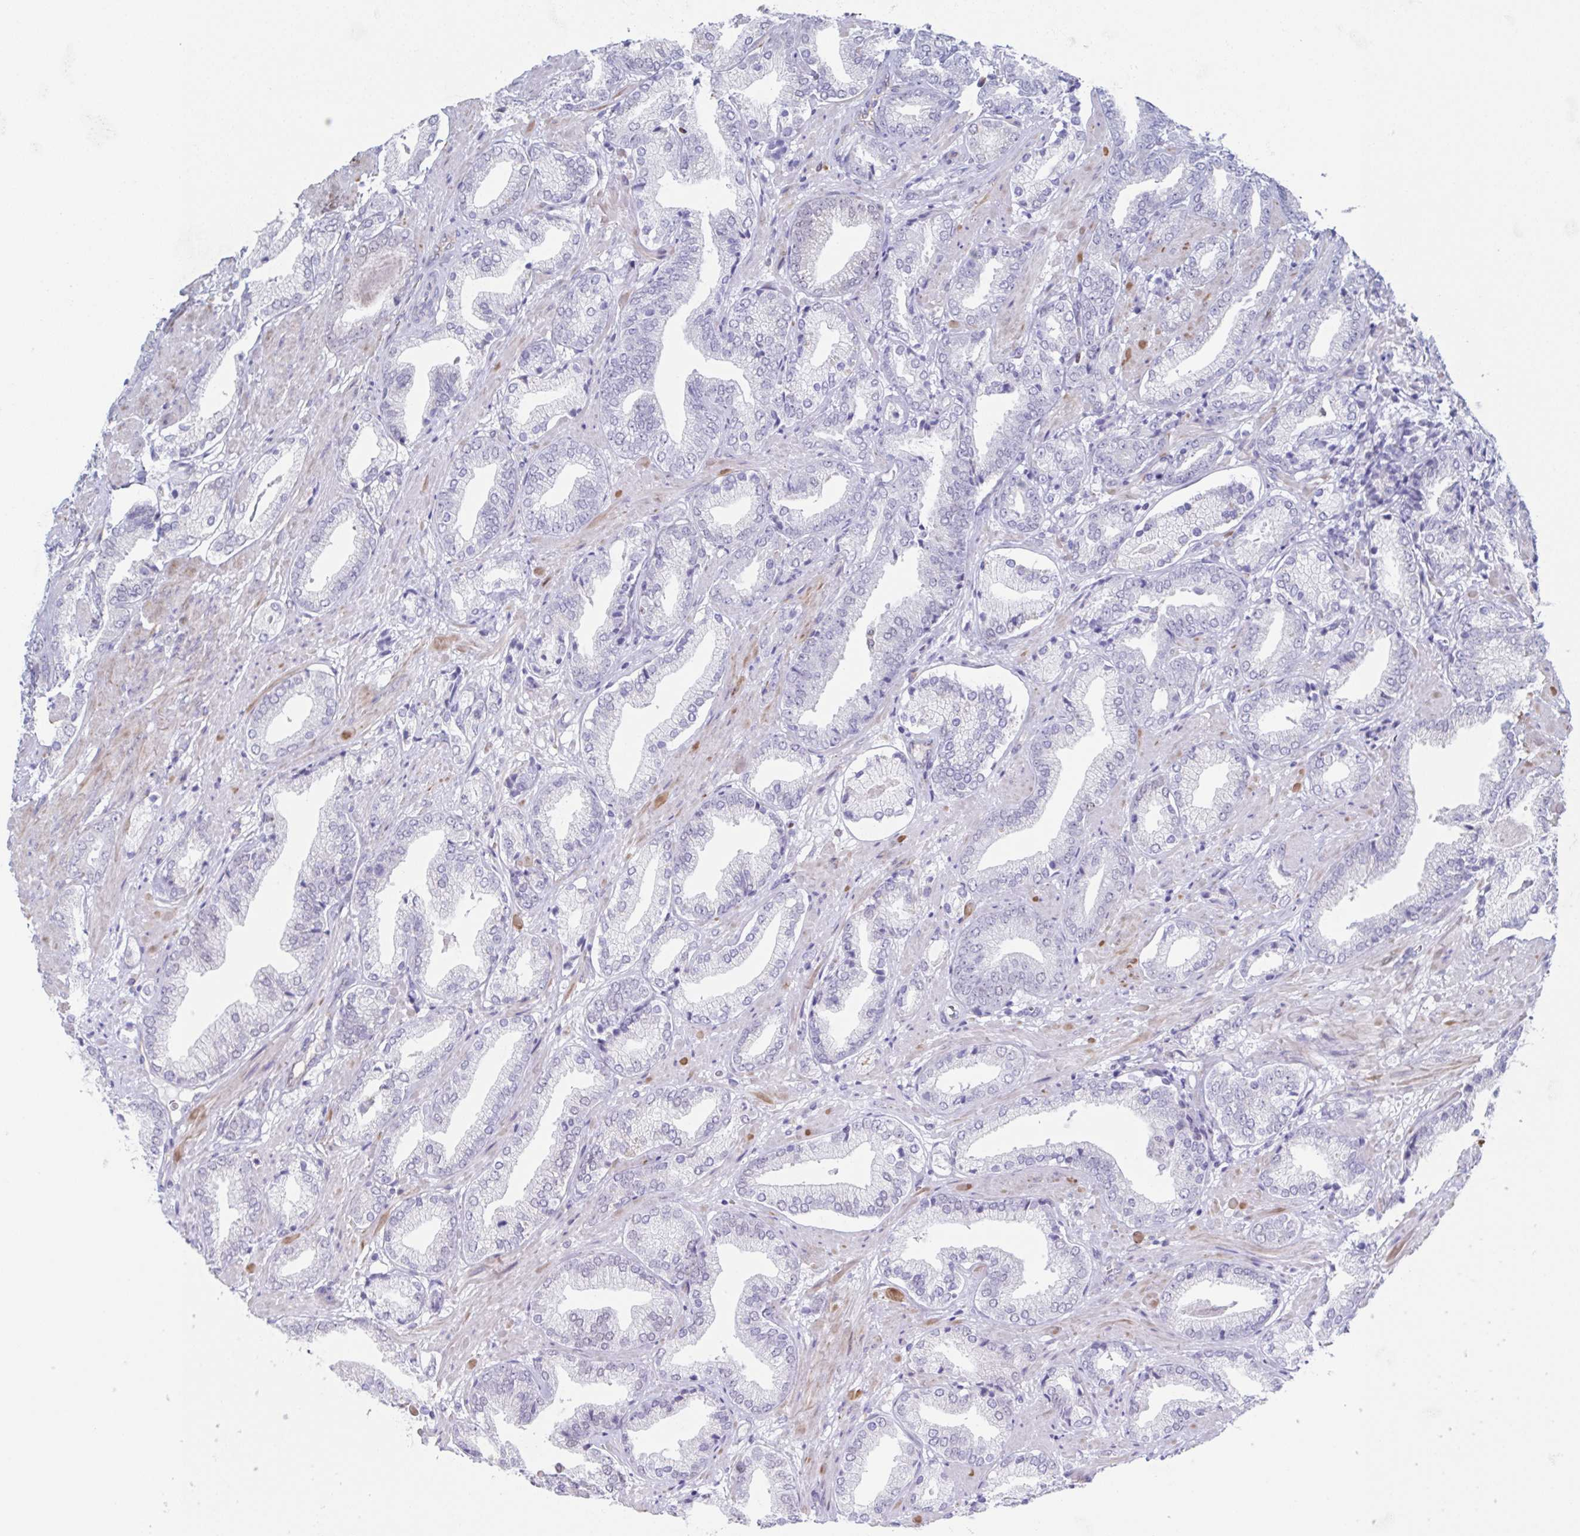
{"staining": {"intensity": "negative", "quantity": "none", "location": "none"}, "tissue": "prostate cancer", "cell_type": "Tumor cells", "image_type": "cancer", "snomed": [{"axis": "morphology", "description": "Adenocarcinoma, High grade"}, {"axis": "topography", "description": "Prostate"}], "caption": "Immunohistochemical staining of prostate cancer (high-grade adenocarcinoma) reveals no significant positivity in tumor cells.", "gene": "PBOV1", "patient": {"sex": "male", "age": 56}}